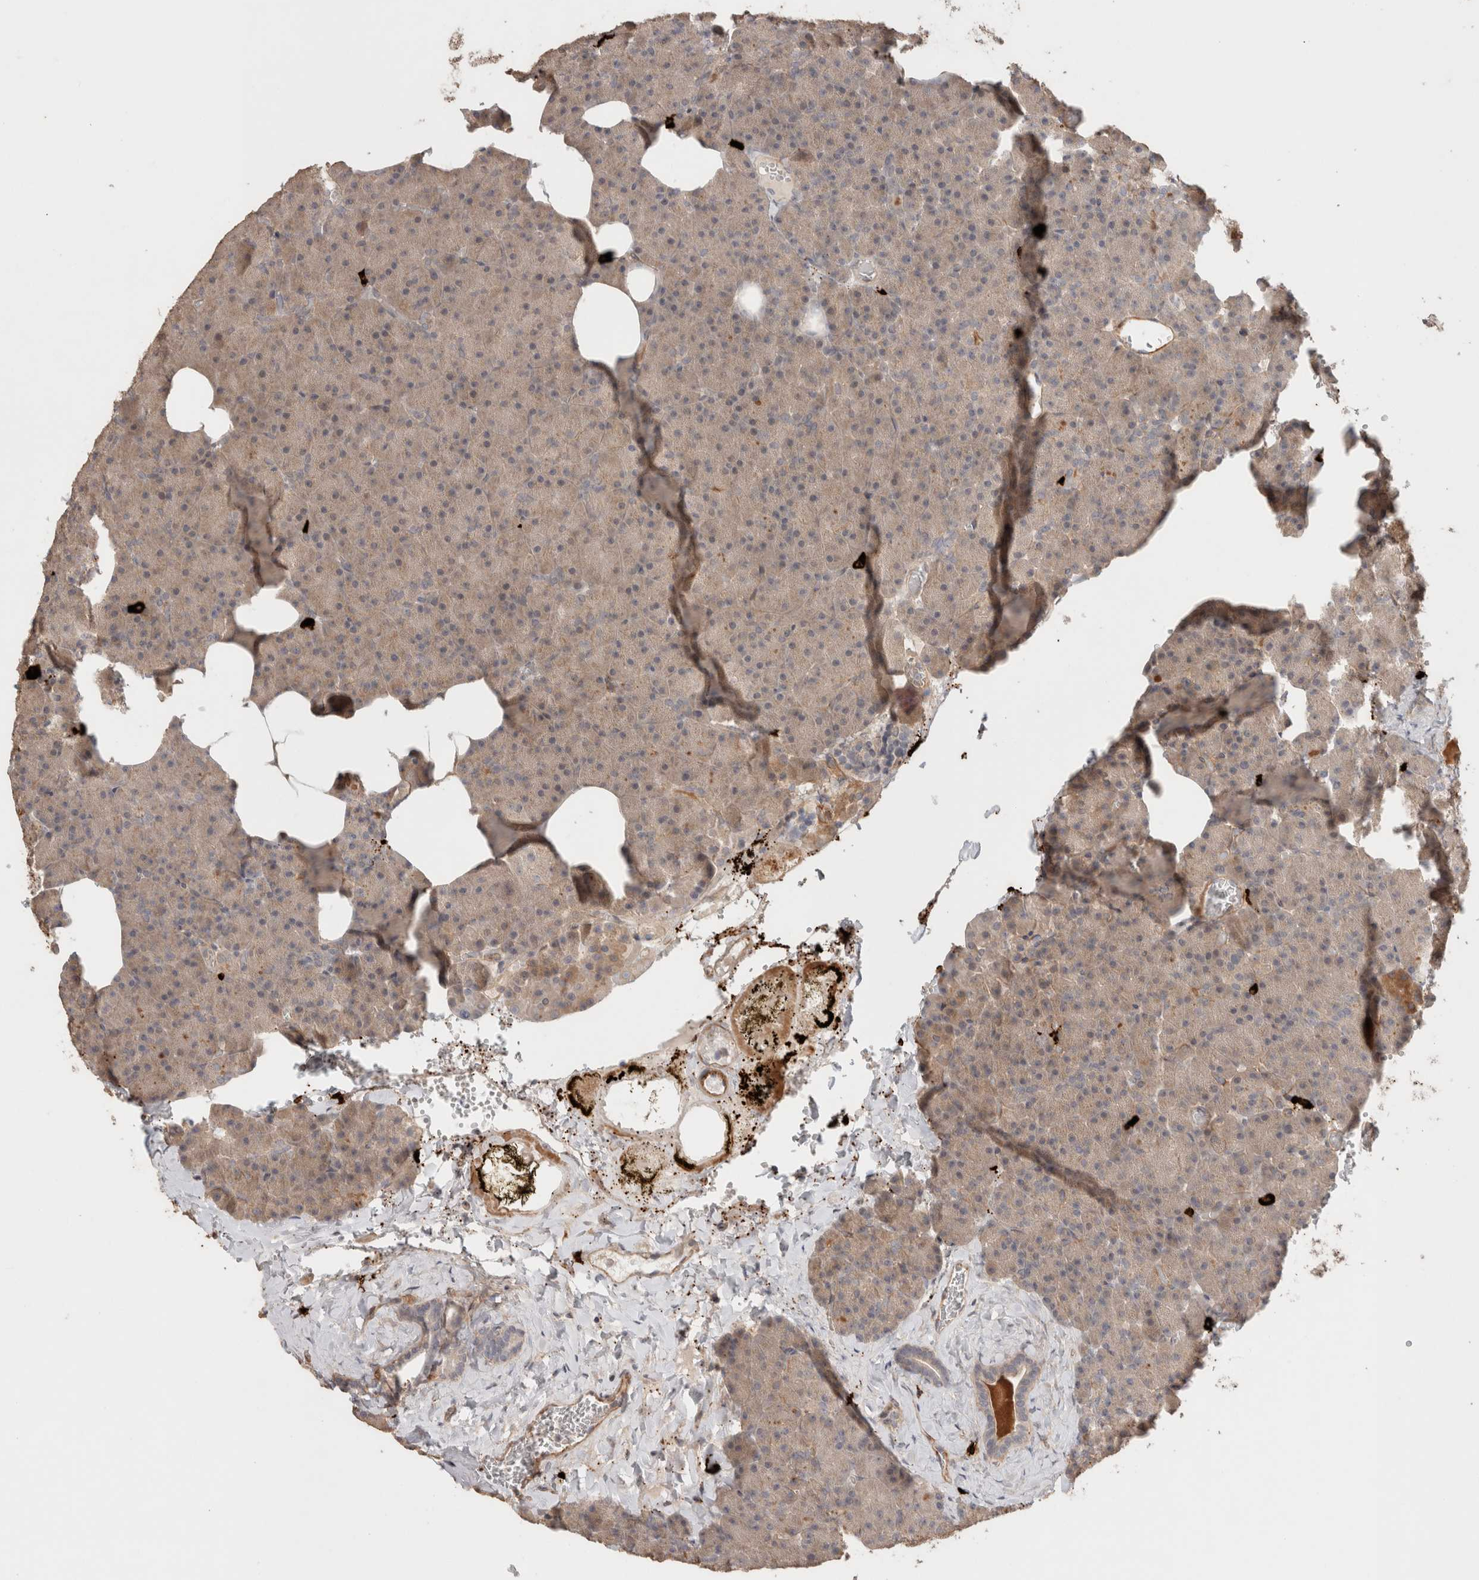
{"staining": {"intensity": "weak", "quantity": ">75%", "location": "cytoplasmic/membranous"}, "tissue": "pancreas", "cell_type": "Exocrine glandular cells", "image_type": "normal", "snomed": [{"axis": "morphology", "description": "Normal tissue, NOS"}, {"axis": "morphology", "description": "Carcinoid, malignant, NOS"}, {"axis": "topography", "description": "Pancreas"}], "caption": "Human pancreas stained for a protein (brown) reveals weak cytoplasmic/membranous positive staining in about >75% of exocrine glandular cells.", "gene": "HSPG2", "patient": {"sex": "female", "age": 35}}